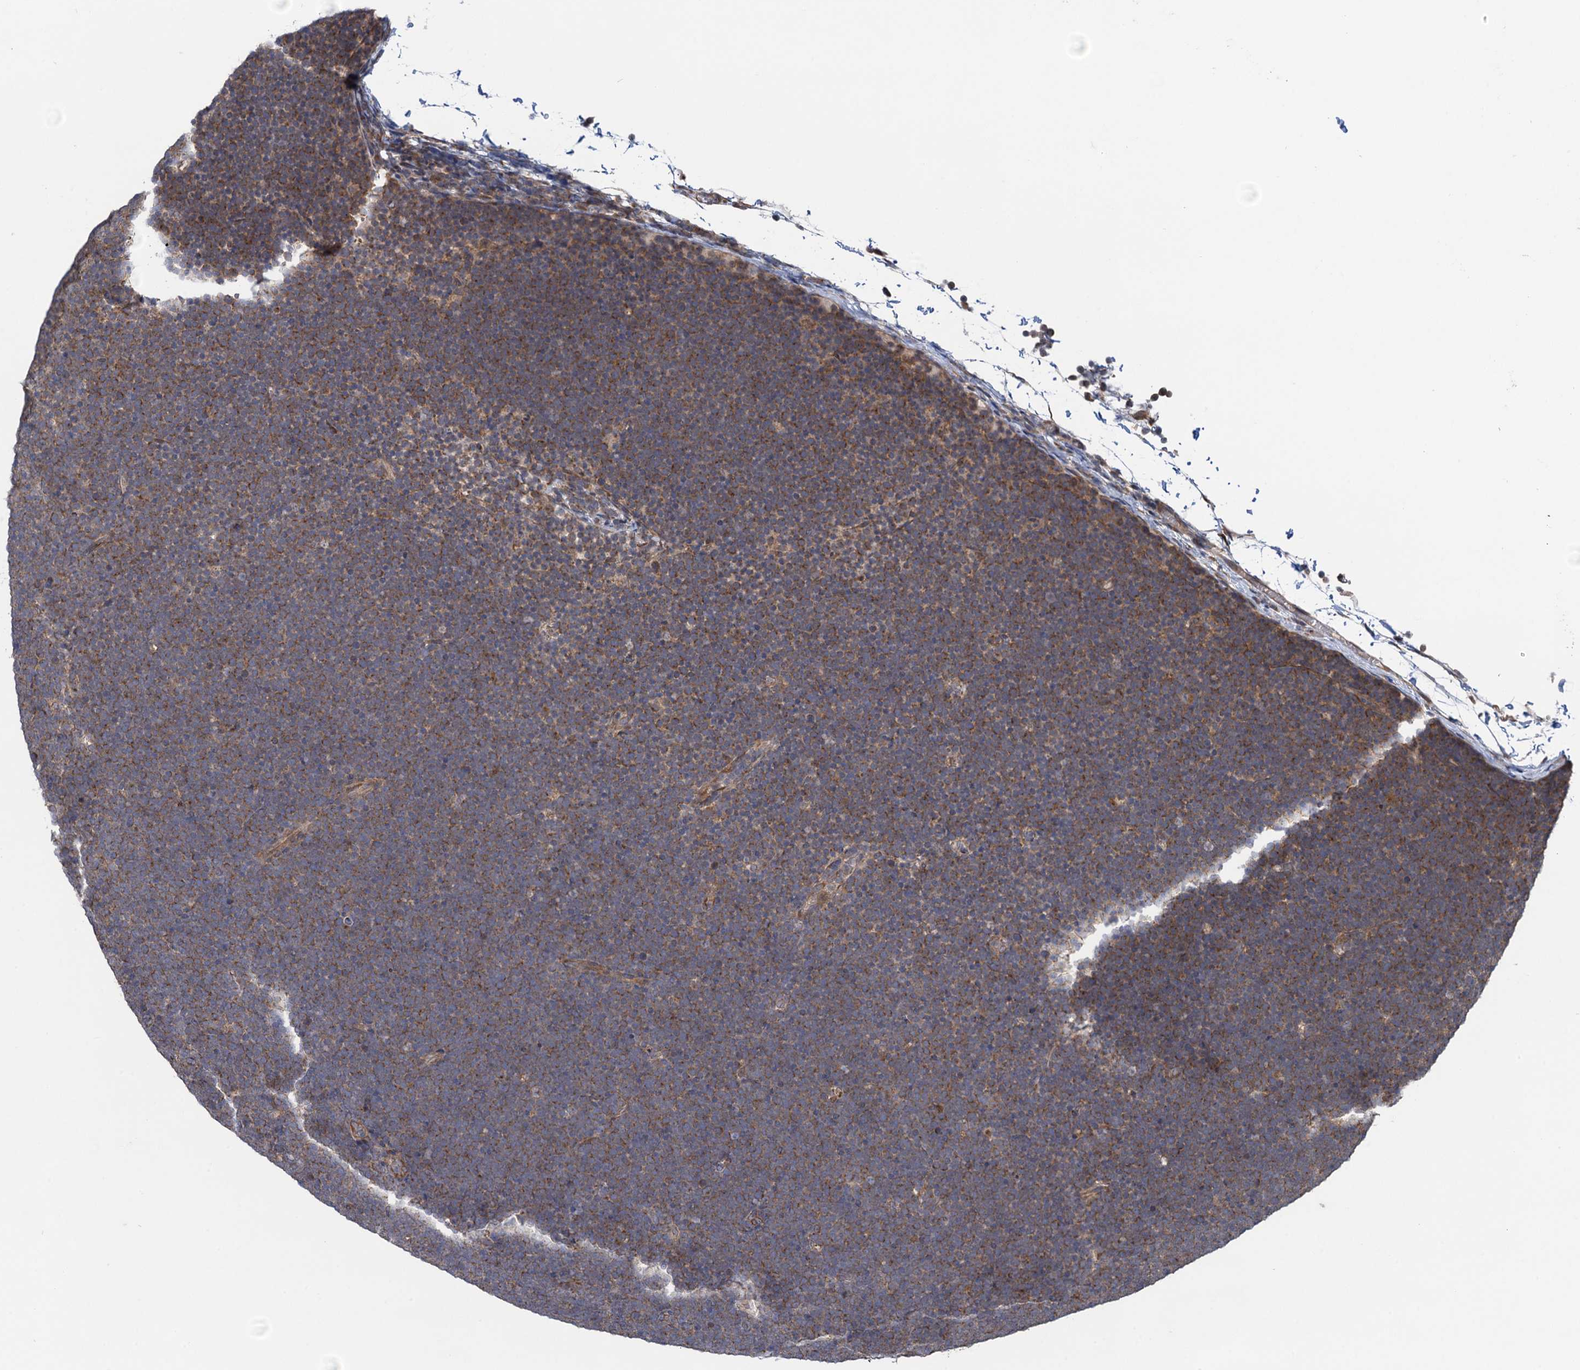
{"staining": {"intensity": "moderate", "quantity": ">75%", "location": "cytoplasmic/membranous"}, "tissue": "lymphoma", "cell_type": "Tumor cells", "image_type": "cancer", "snomed": [{"axis": "morphology", "description": "Malignant lymphoma, non-Hodgkin's type, High grade"}, {"axis": "topography", "description": "Lymph node"}], "caption": "There is medium levels of moderate cytoplasmic/membranous staining in tumor cells of lymphoma, as demonstrated by immunohistochemical staining (brown color).", "gene": "HAUS1", "patient": {"sex": "male", "age": 13}}